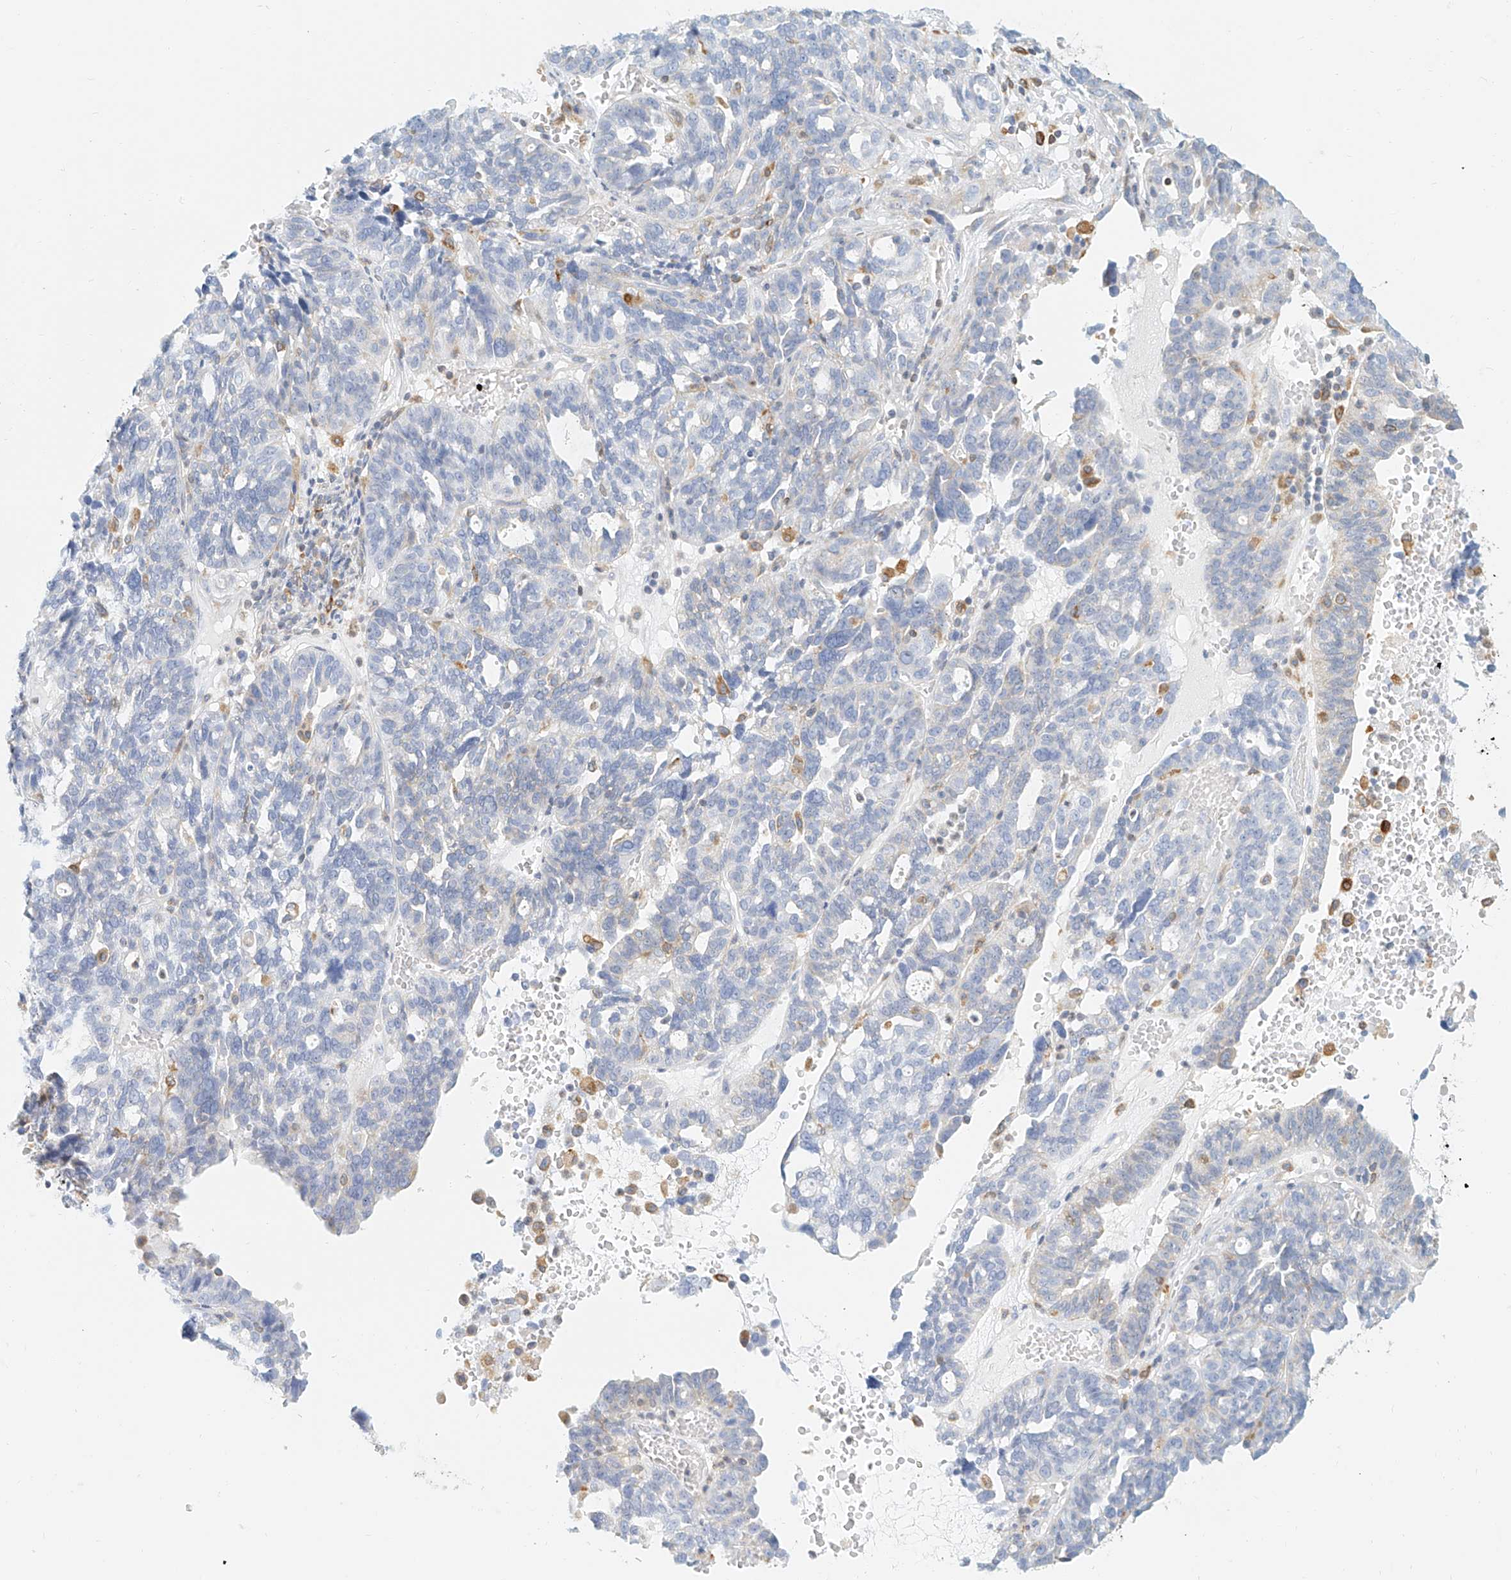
{"staining": {"intensity": "negative", "quantity": "none", "location": "none"}, "tissue": "ovarian cancer", "cell_type": "Tumor cells", "image_type": "cancer", "snomed": [{"axis": "morphology", "description": "Cystadenocarcinoma, serous, NOS"}, {"axis": "topography", "description": "Ovary"}], "caption": "The image exhibits no staining of tumor cells in ovarian cancer.", "gene": "DHRS7", "patient": {"sex": "female", "age": 59}}